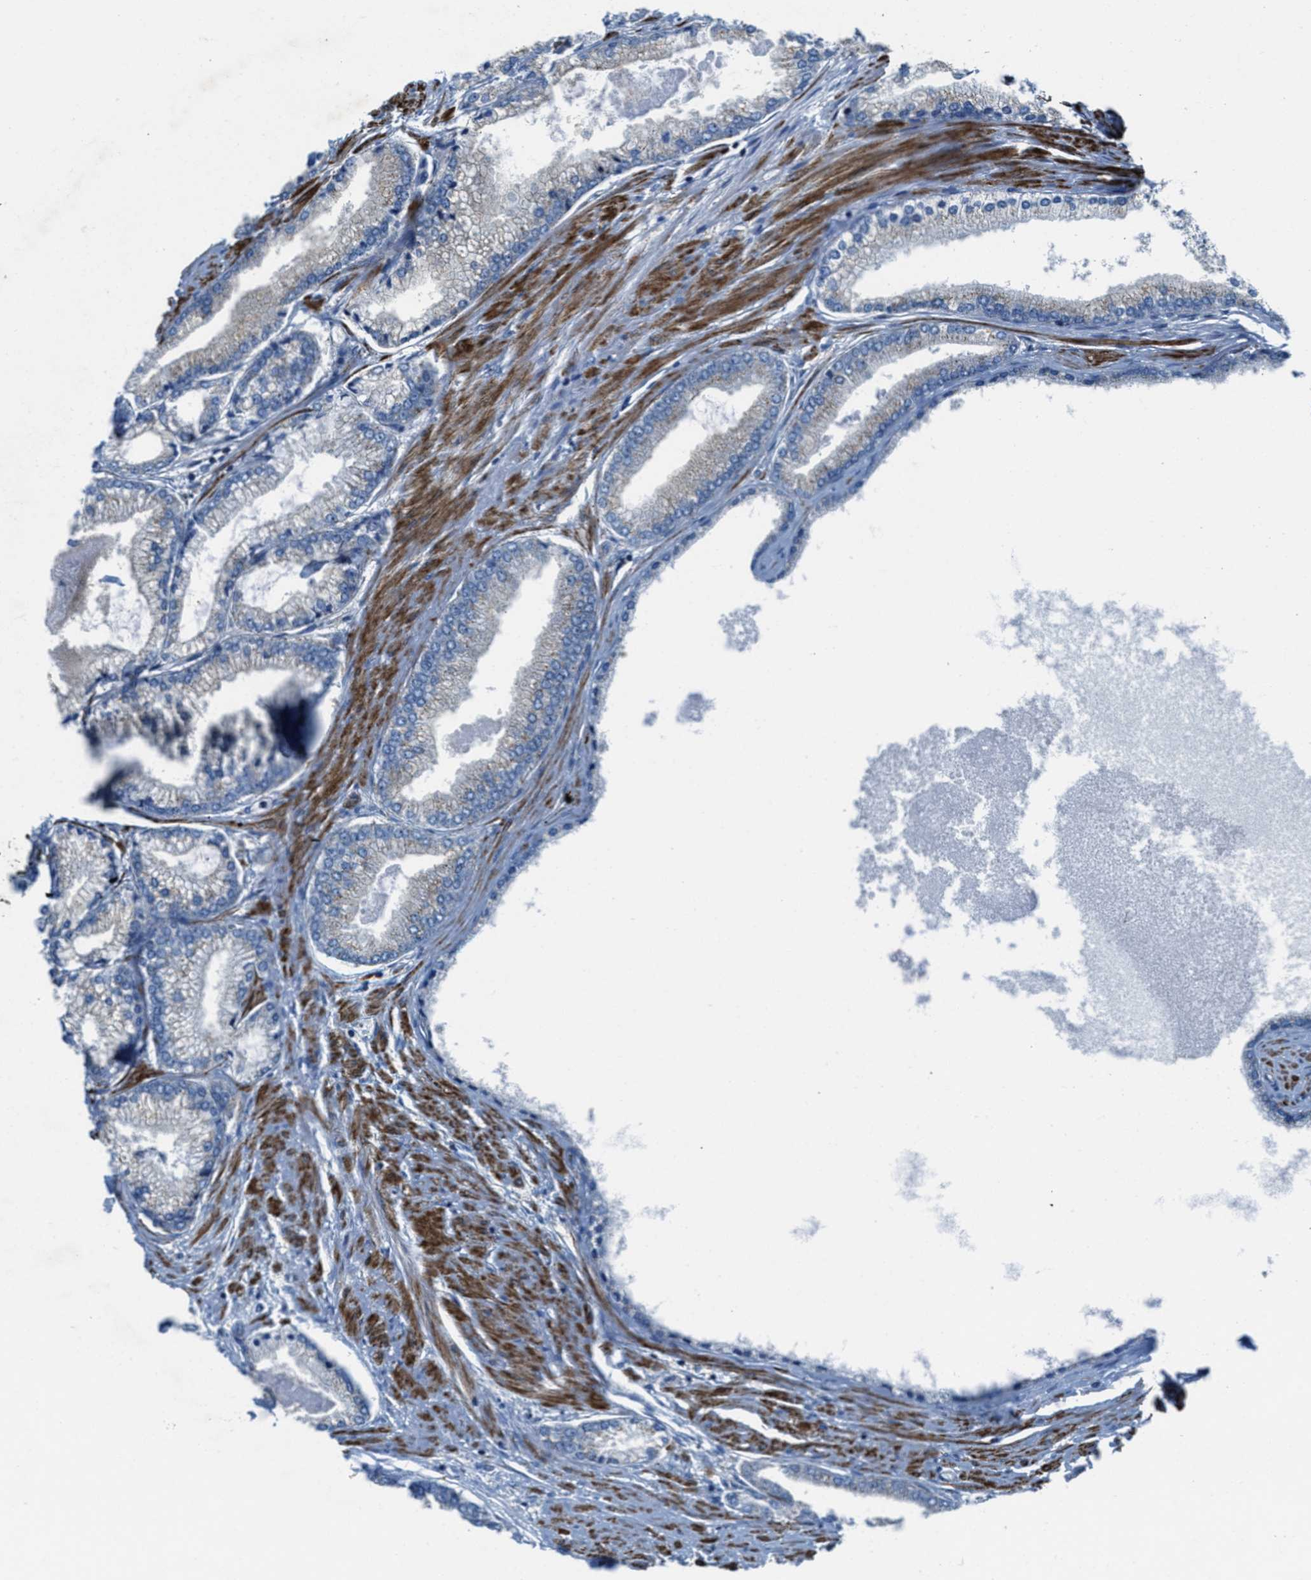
{"staining": {"intensity": "weak", "quantity": "<25%", "location": "cytoplasmic/membranous"}, "tissue": "prostate cancer", "cell_type": "Tumor cells", "image_type": "cancer", "snomed": [{"axis": "morphology", "description": "Adenocarcinoma, High grade"}, {"axis": "topography", "description": "Prostate"}], "caption": "Tumor cells are negative for brown protein staining in adenocarcinoma (high-grade) (prostate).", "gene": "MFSD13A", "patient": {"sex": "male", "age": 61}}